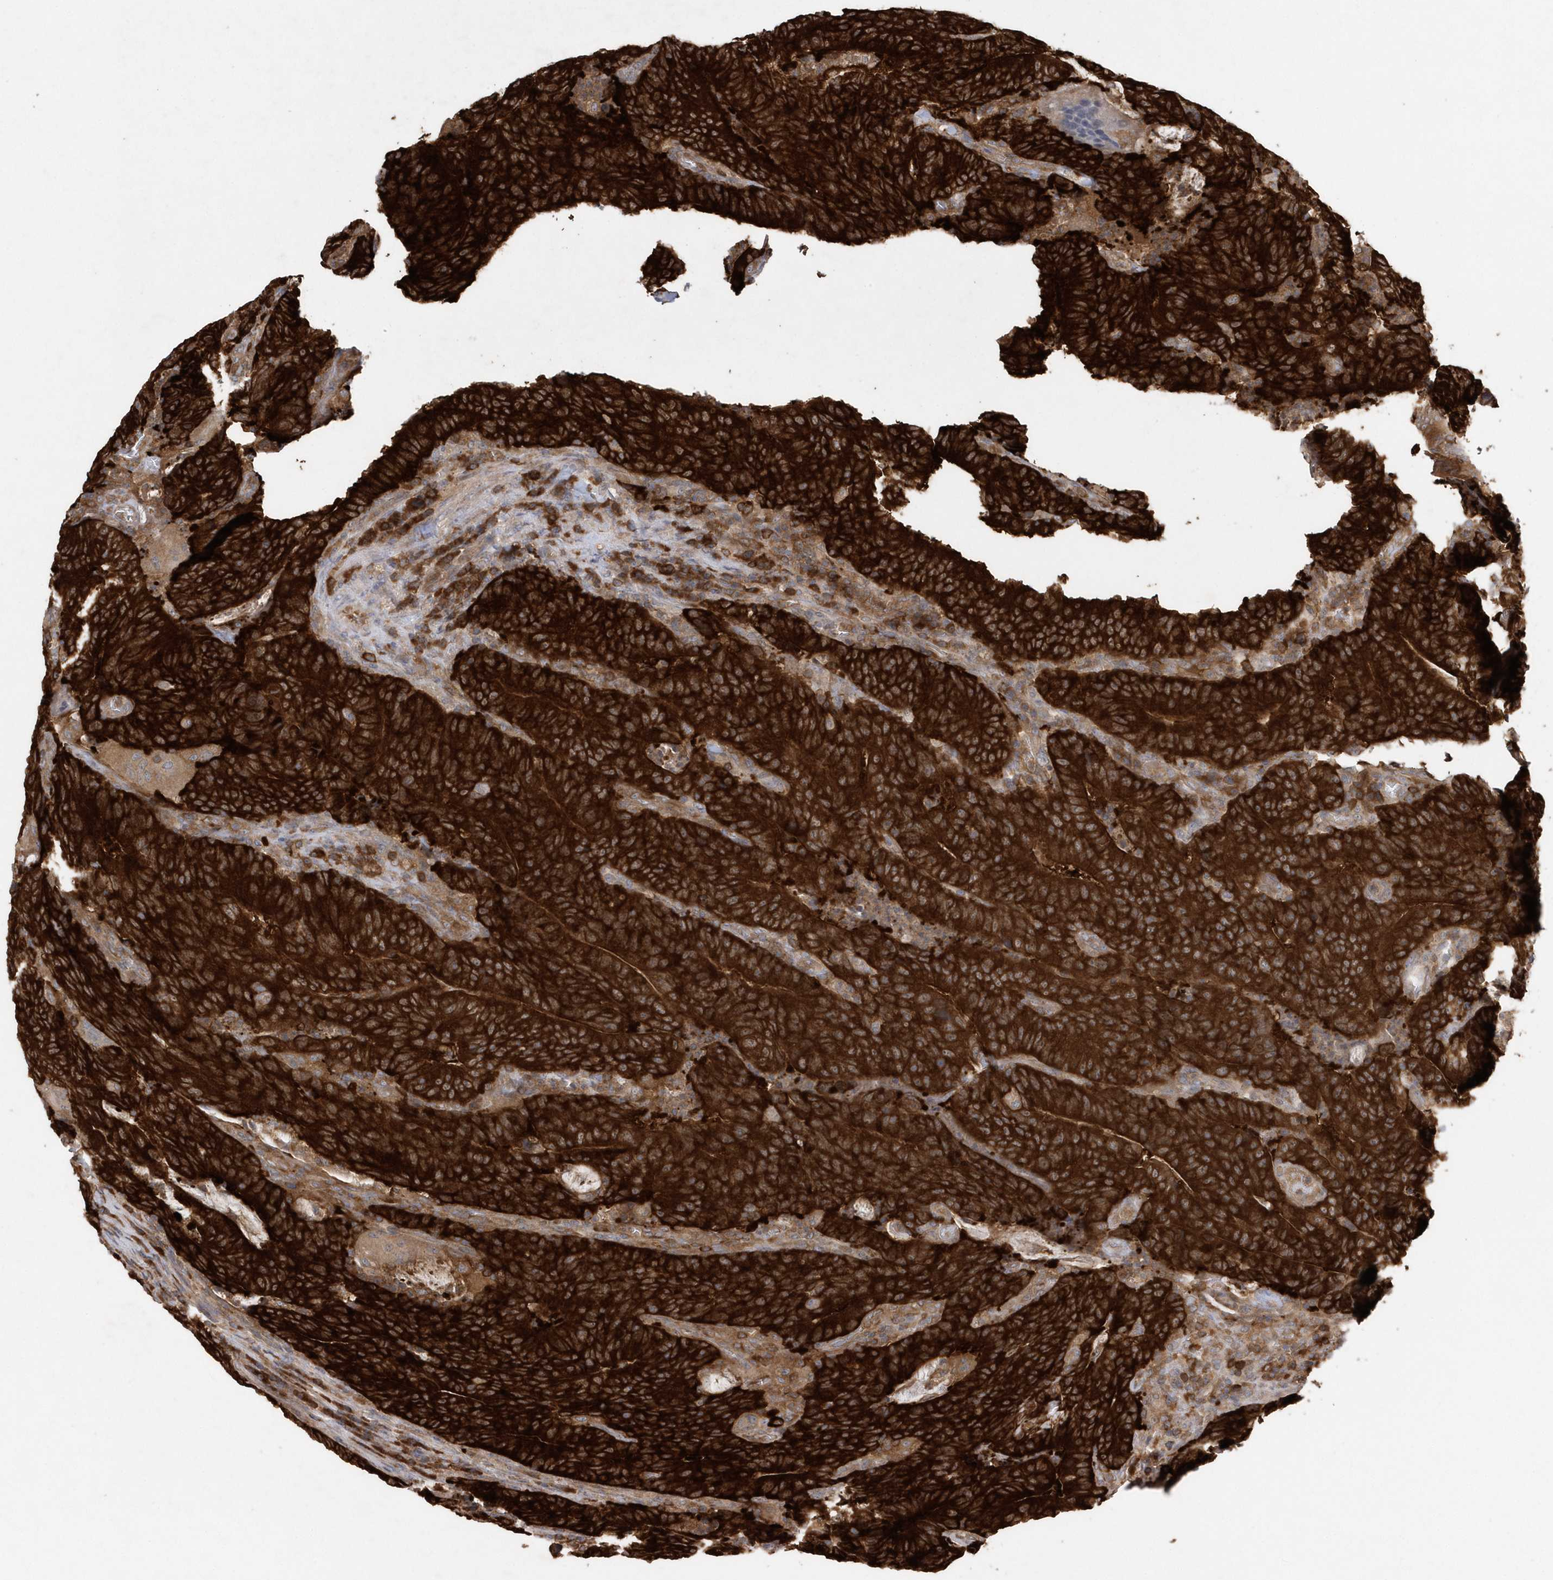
{"staining": {"intensity": "strong", "quantity": ">75%", "location": "cytoplasmic/membranous"}, "tissue": "colorectal cancer", "cell_type": "Tumor cells", "image_type": "cancer", "snomed": [{"axis": "morphology", "description": "Normal tissue, NOS"}, {"axis": "morphology", "description": "Adenocarcinoma, NOS"}, {"axis": "topography", "description": "Colon"}], "caption": "An immunohistochemistry (IHC) micrograph of neoplastic tissue is shown. Protein staining in brown labels strong cytoplasmic/membranous positivity in colorectal adenocarcinoma within tumor cells.", "gene": "PAICS", "patient": {"sex": "female", "age": 75}}